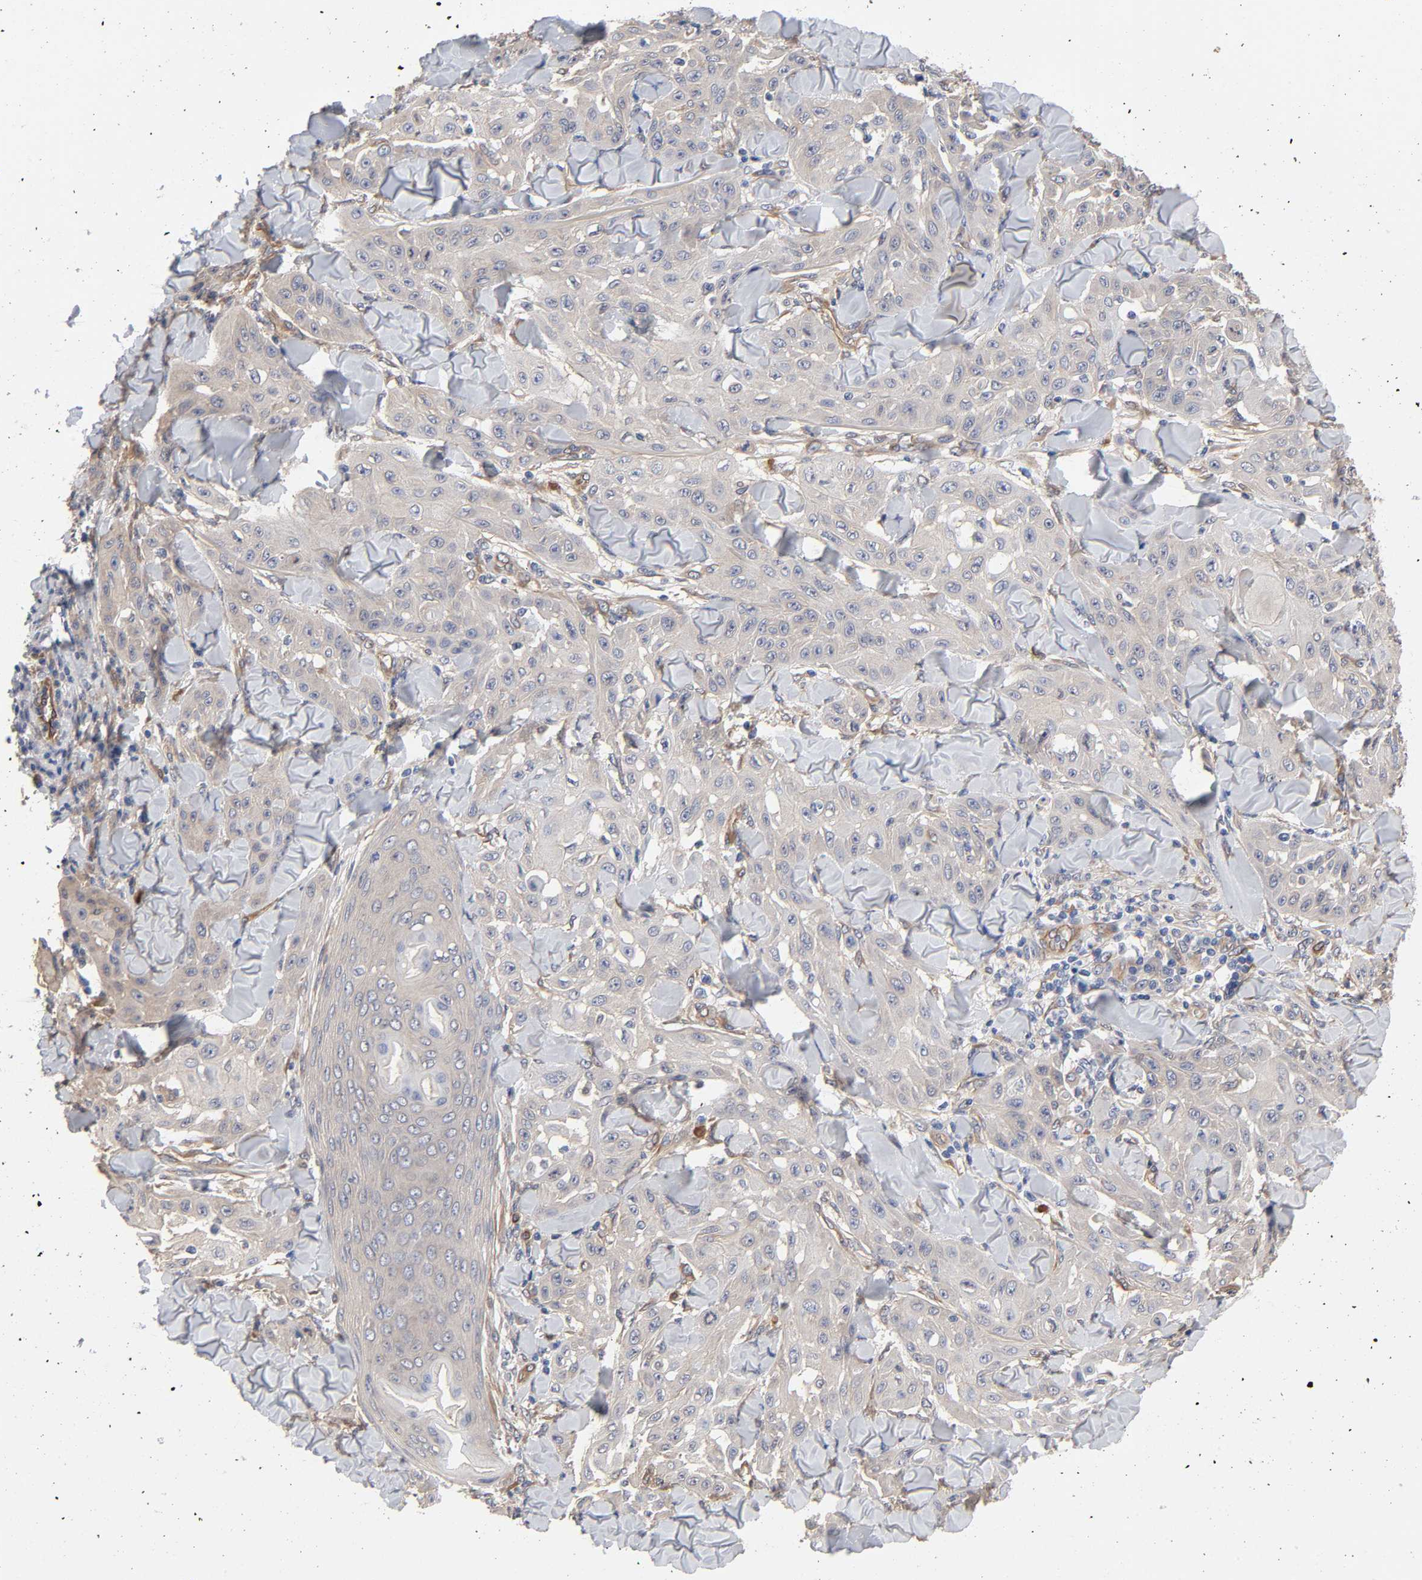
{"staining": {"intensity": "negative", "quantity": "none", "location": "none"}, "tissue": "skin cancer", "cell_type": "Tumor cells", "image_type": "cancer", "snomed": [{"axis": "morphology", "description": "Squamous cell carcinoma, NOS"}, {"axis": "topography", "description": "Skin"}], "caption": "An image of human skin cancer is negative for staining in tumor cells. (Stains: DAB immunohistochemistry with hematoxylin counter stain, Microscopy: brightfield microscopy at high magnification).", "gene": "RAB13", "patient": {"sex": "male", "age": 24}}